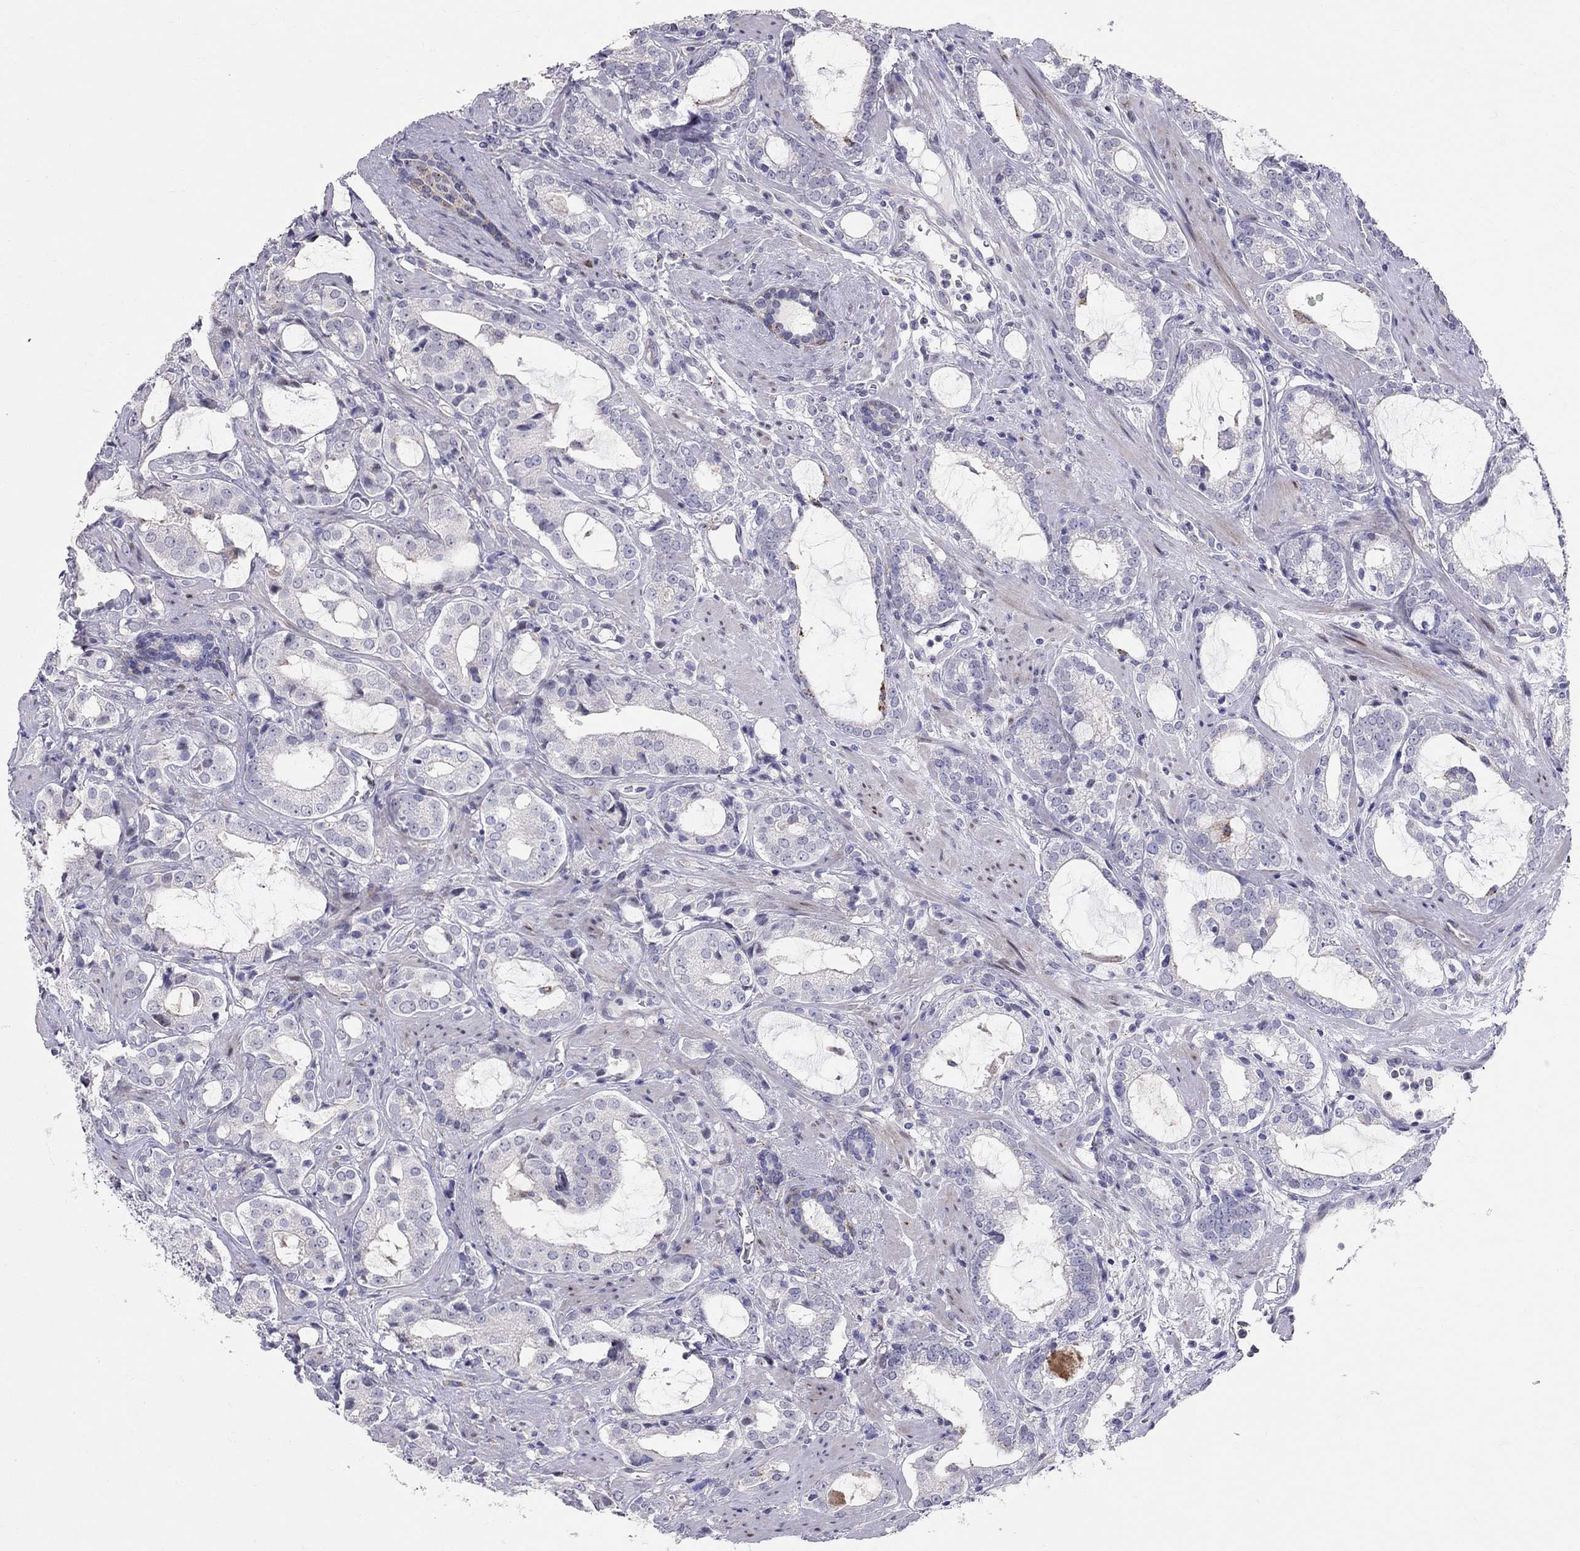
{"staining": {"intensity": "negative", "quantity": "none", "location": "none"}, "tissue": "prostate cancer", "cell_type": "Tumor cells", "image_type": "cancer", "snomed": [{"axis": "morphology", "description": "Adenocarcinoma, NOS"}, {"axis": "topography", "description": "Prostate"}], "caption": "An image of prostate adenocarcinoma stained for a protein shows no brown staining in tumor cells.", "gene": "MAGEB4", "patient": {"sex": "male", "age": 66}}